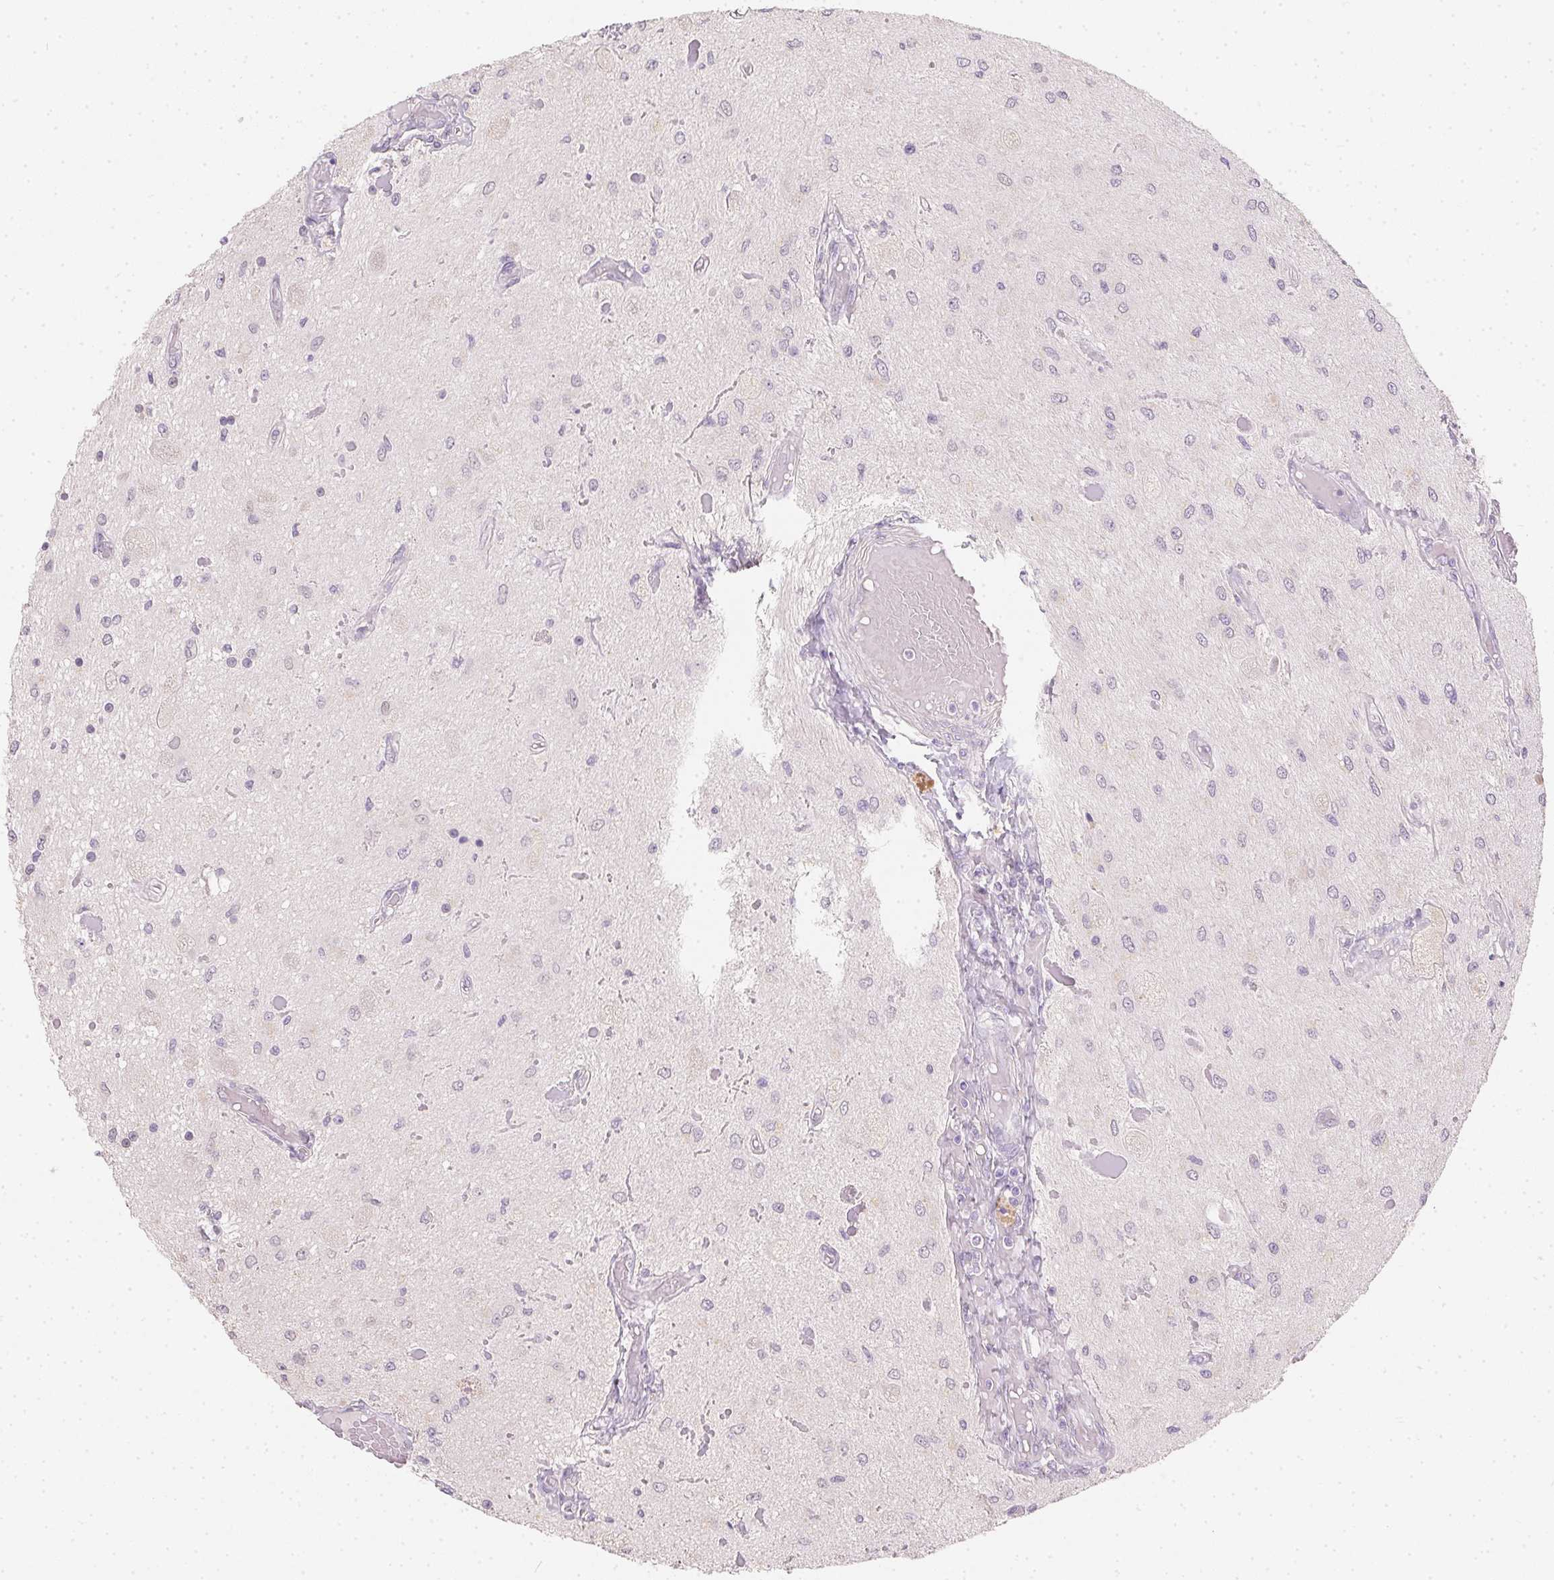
{"staining": {"intensity": "negative", "quantity": "none", "location": "none"}, "tissue": "glioma", "cell_type": "Tumor cells", "image_type": "cancer", "snomed": [{"axis": "morphology", "description": "Glioma, malignant, Low grade"}, {"axis": "topography", "description": "Cerebellum"}], "caption": "Immunohistochemistry (IHC) of malignant glioma (low-grade) displays no positivity in tumor cells. (DAB (3,3'-diaminobenzidine) immunohistochemistry (IHC) with hematoxylin counter stain).", "gene": "ZBBX", "patient": {"sex": "female", "age": 14}}